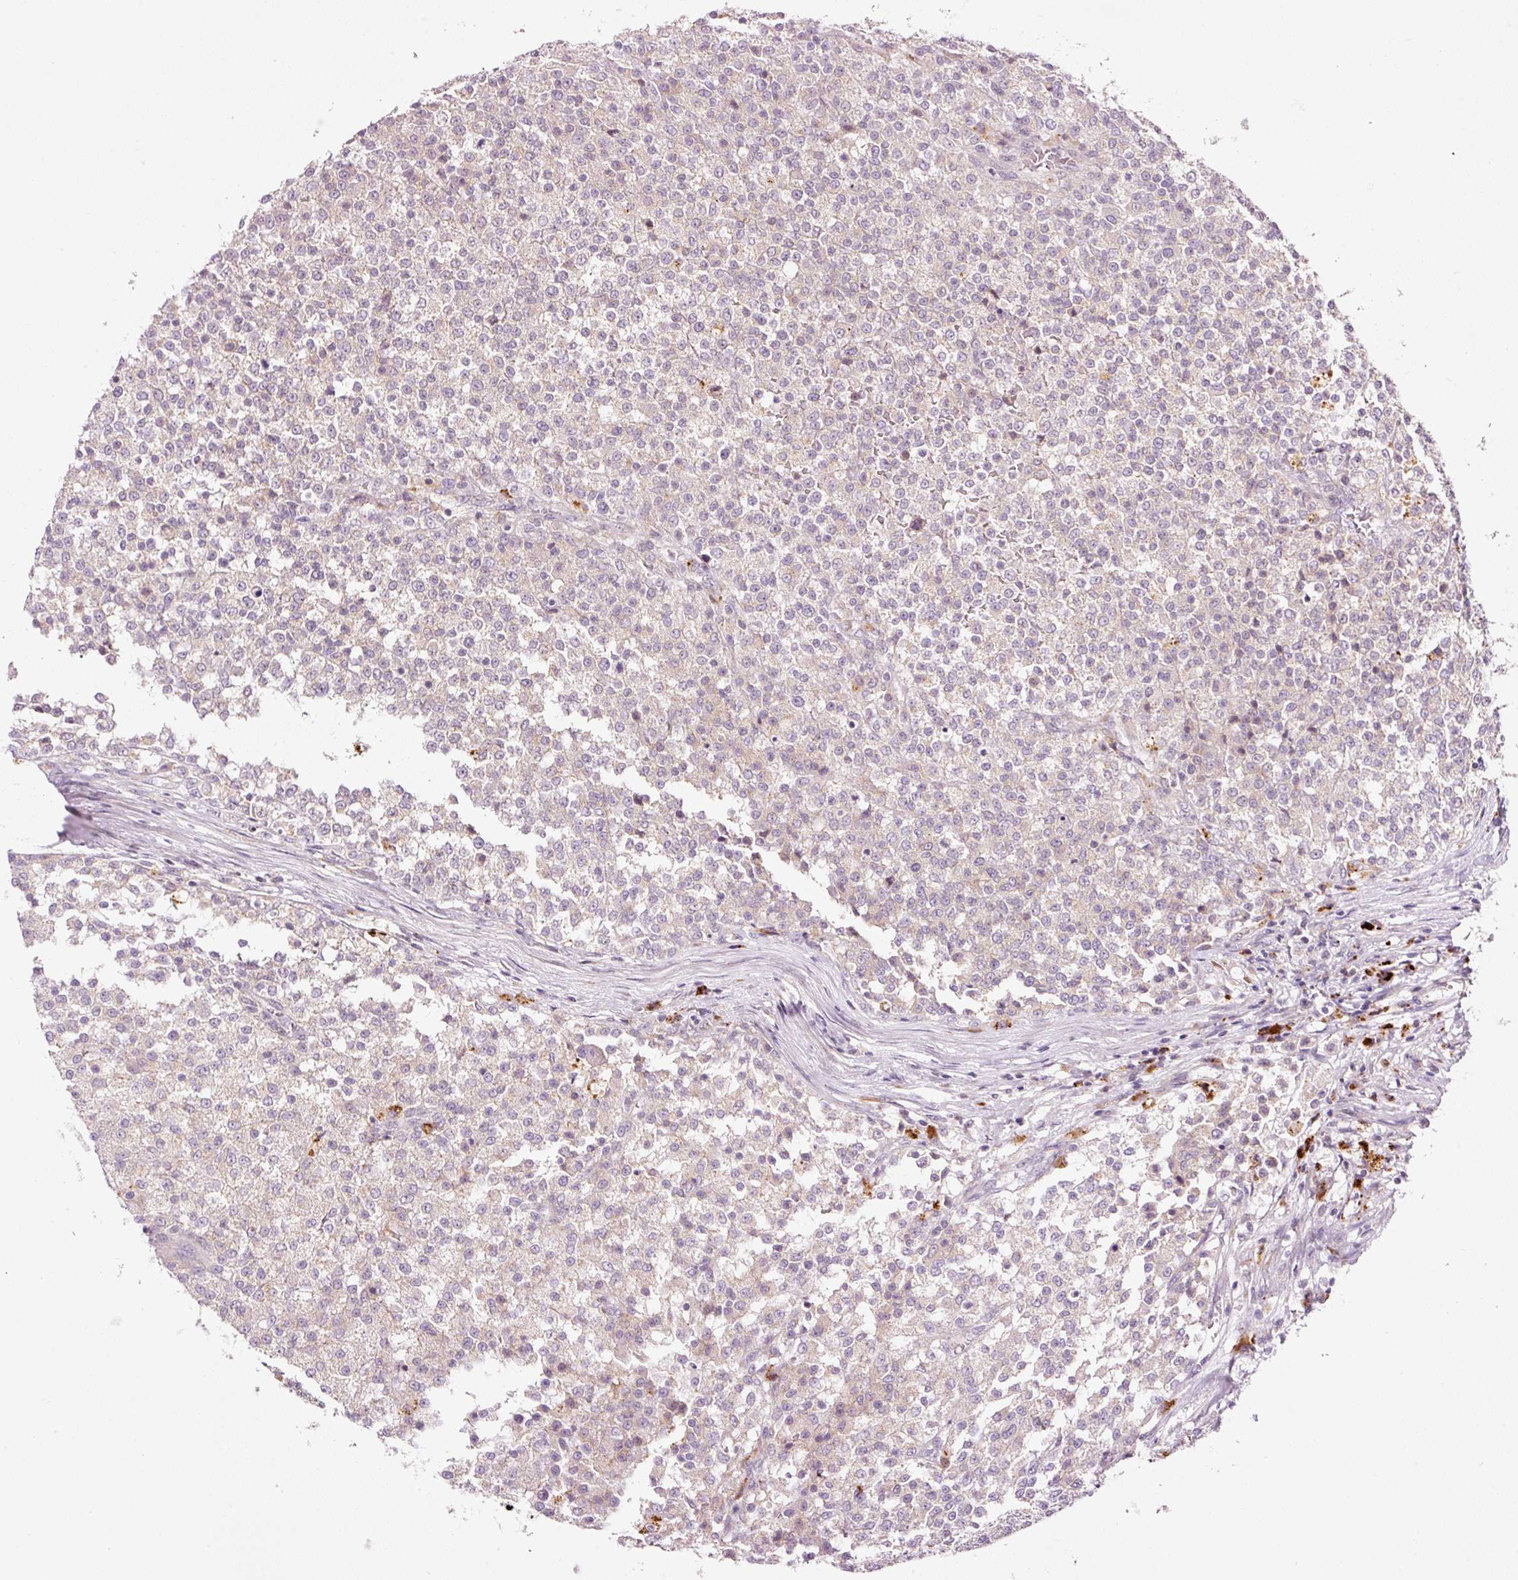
{"staining": {"intensity": "negative", "quantity": "none", "location": "none"}, "tissue": "testis cancer", "cell_type": "Tumor cells", "image_type": "cancer", "snomed": [{"axis": "morphology", "description": "Seminoma, NOS"}, {"axis": "topography", "description": "Testis"}], "caption": "Seminoma (testis) was stained to show a protein in brown. There is no significant positivity in tumor cells.", "gene": "ZNF639", "patient": {"sex": "male", "age": 59}}